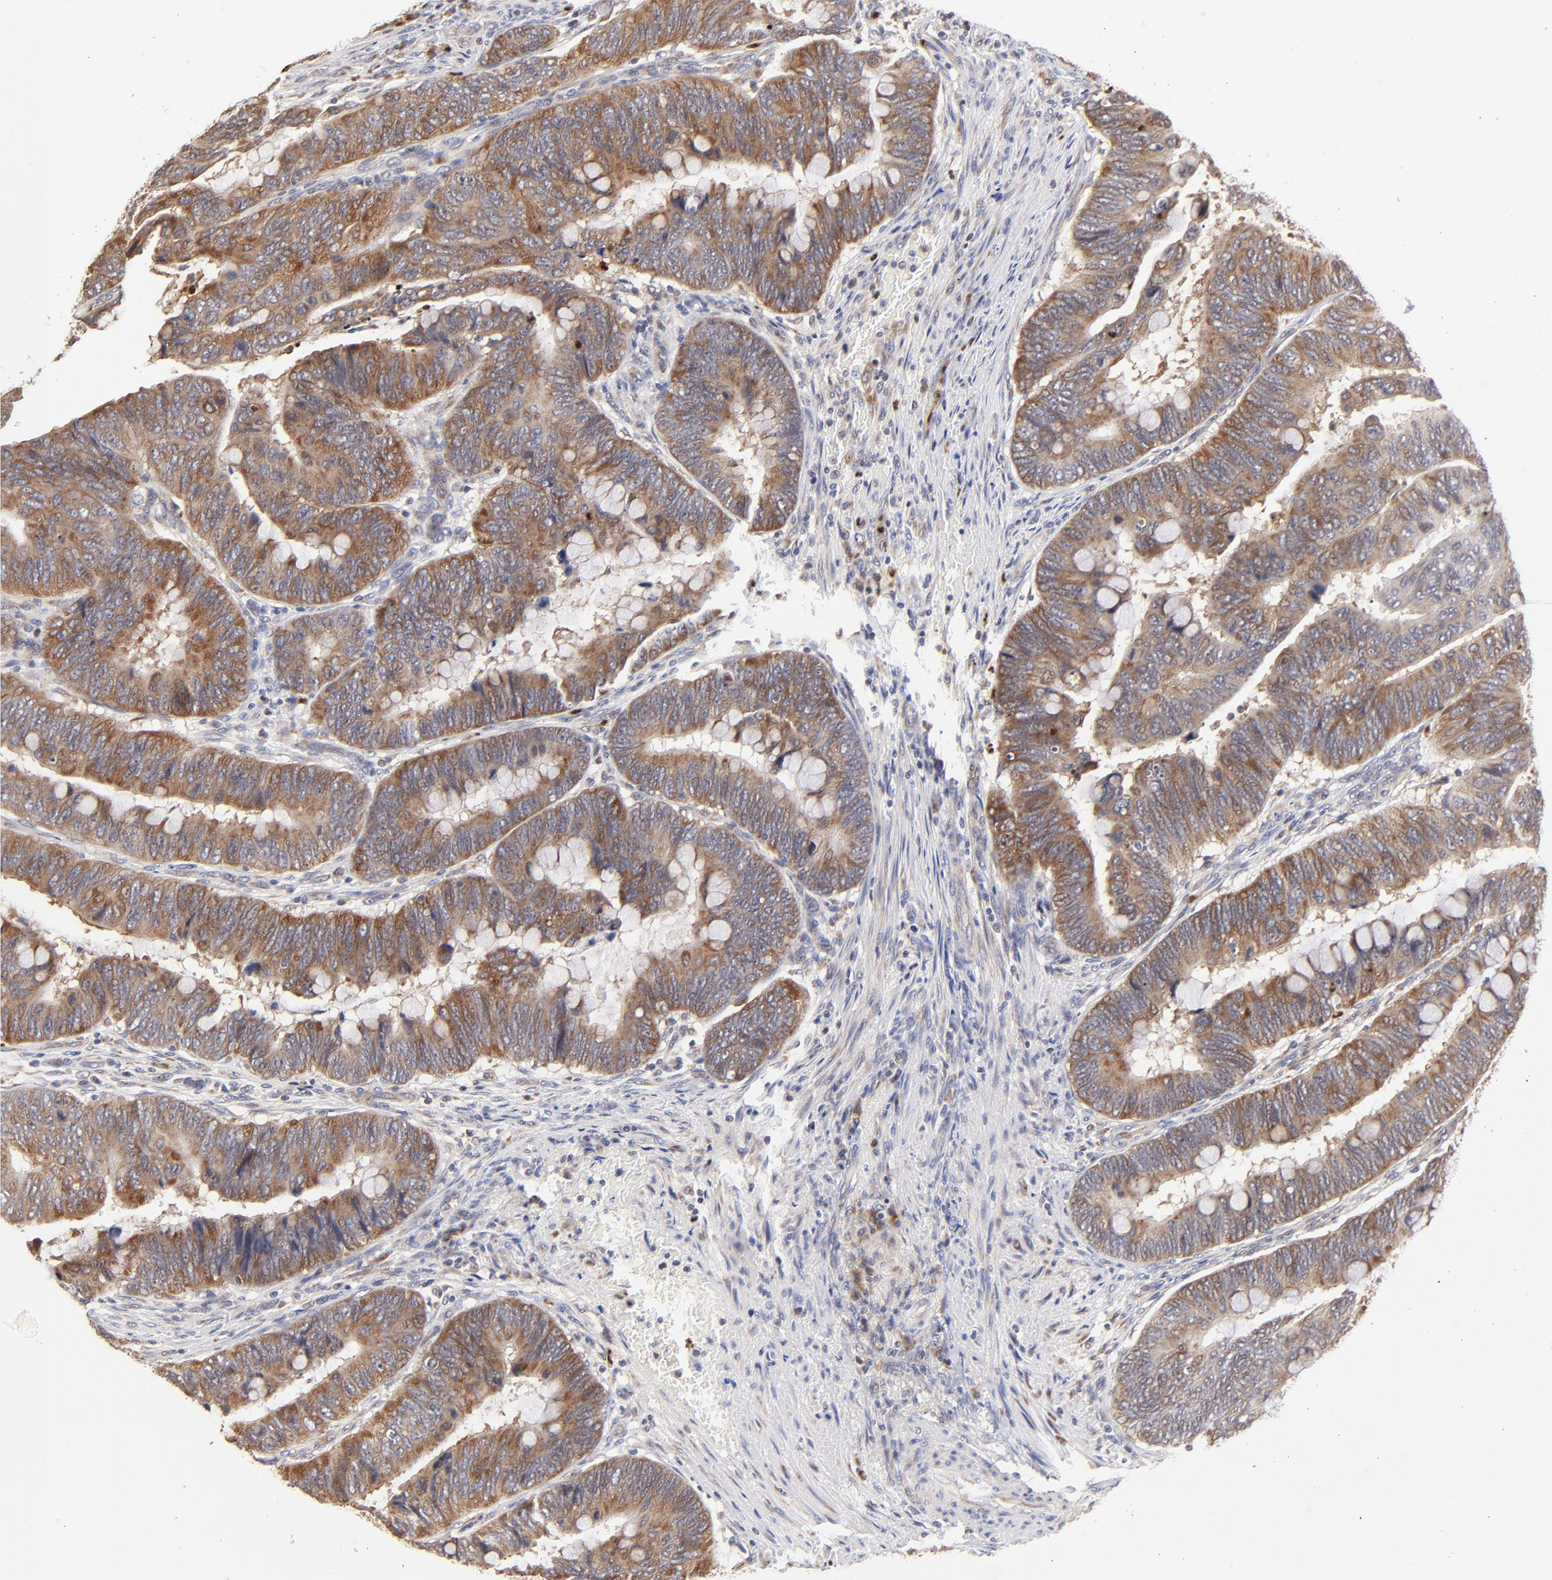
{"staining": {"intensity": "strong", "quantity": ">75%", "location": "cytoplasmic/membranous"}, "tissue": "colorectal cancer", "cell_type": "Tumor cells", "image_type": "cancer", "snomed": [{"axis": "morphology", "description": "Normal tissue, NOS"}, {"axis": "morphology", "description": "Adenocarcinoma, NOS"}, {"axis": "topography", "description": "Rectum"}], "caption": "Immunohistochemical staining of adenocarcinoma (colorectal) exhibits high levels of strong cytoplasmic/membranous staining in approximately >75% of tumor cells.", "gene": "BBOF1", "patient": {"sex": "male", "age": 92}}